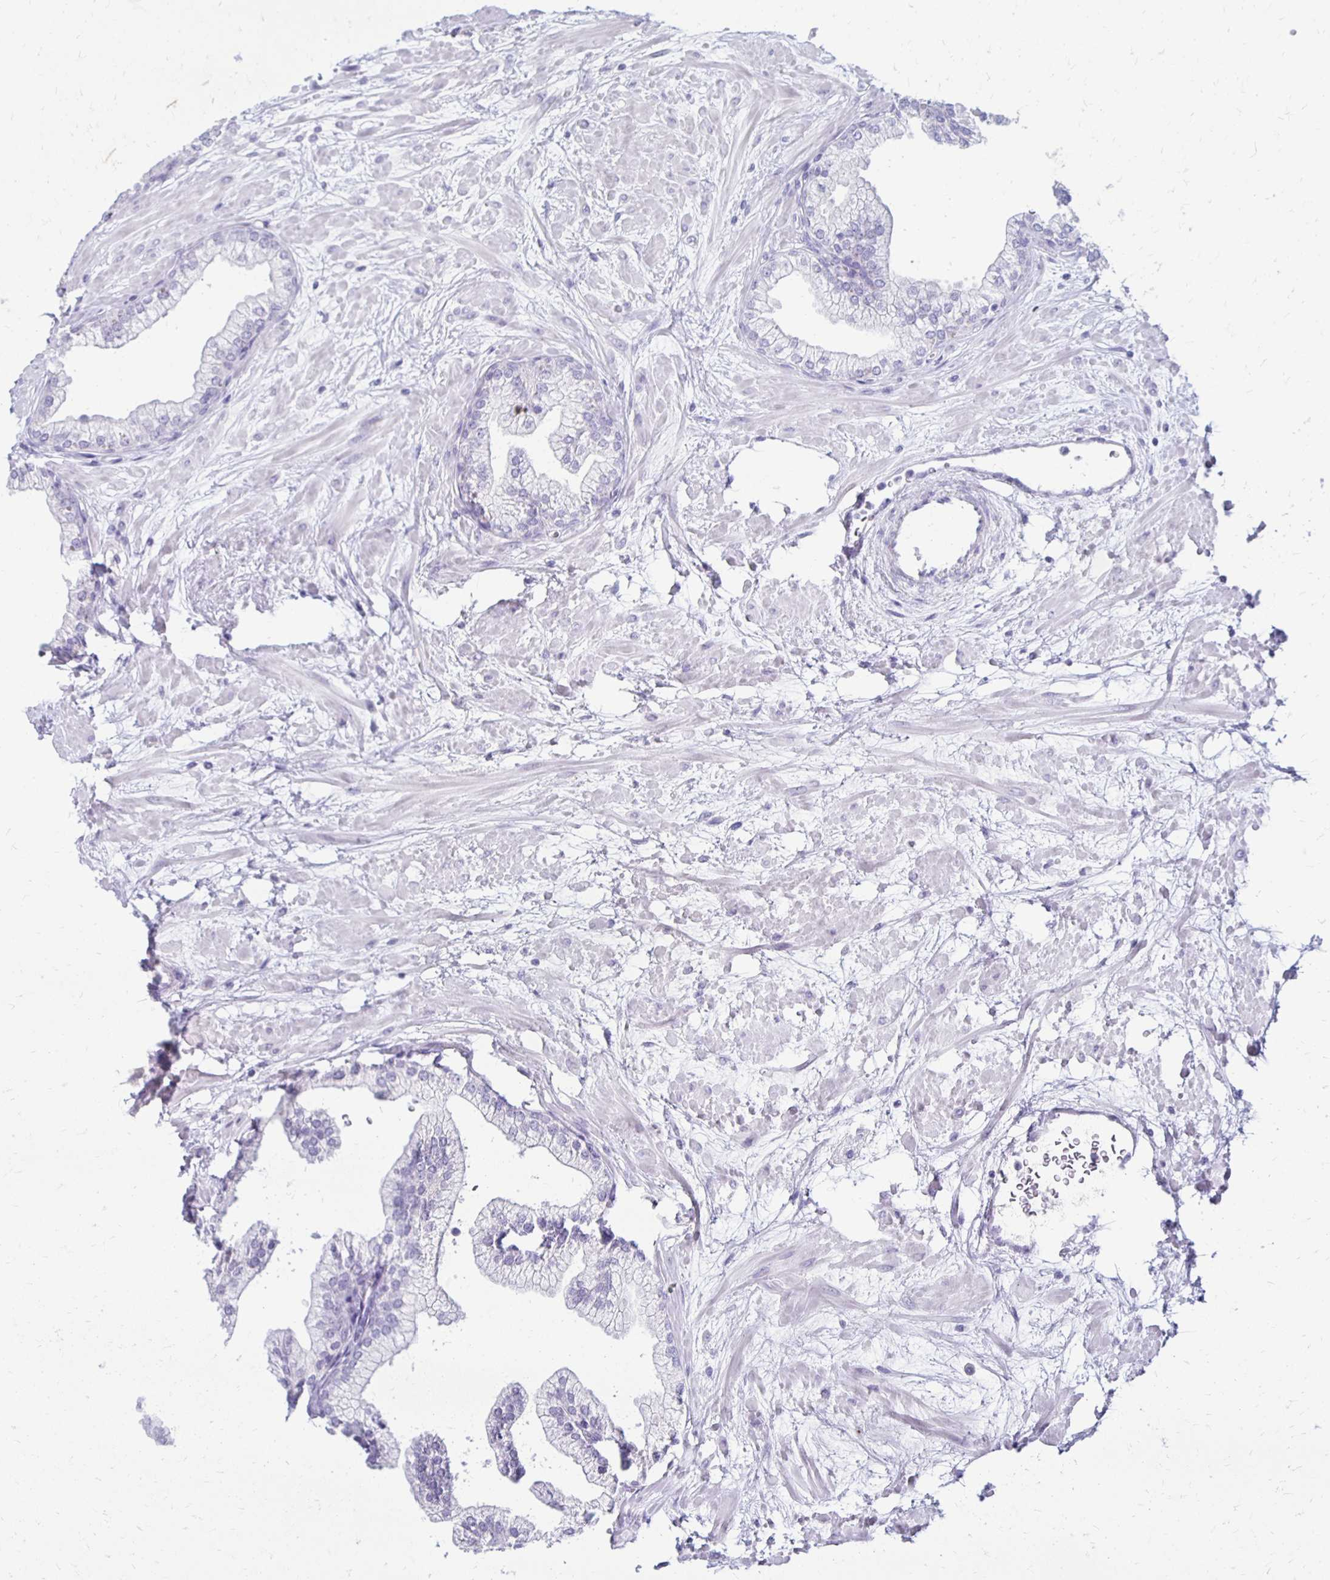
{"staining": {"intensity": "negative", "quantity": "none", "location": "none"}, "tissue": "prostate", "cell_type": "Glandular cells", "image_type": "normal", "snomed": [{"axis": "morphology", "description": "Normal tissue, NOS"}, {"axis": "topography", "description": "Prostate"}, {"axis": "topography", "description": "Peripheral nerve tissue"}], "caption": "Immunohistochemical staining of benign human prostate reveals no significant staining in glandular cells. (DAB immunohistochemistry visualized using brightfield microscopy, high magnification).", "gene": "RYR1", "patient": {"sex": "male", "age": 61}}